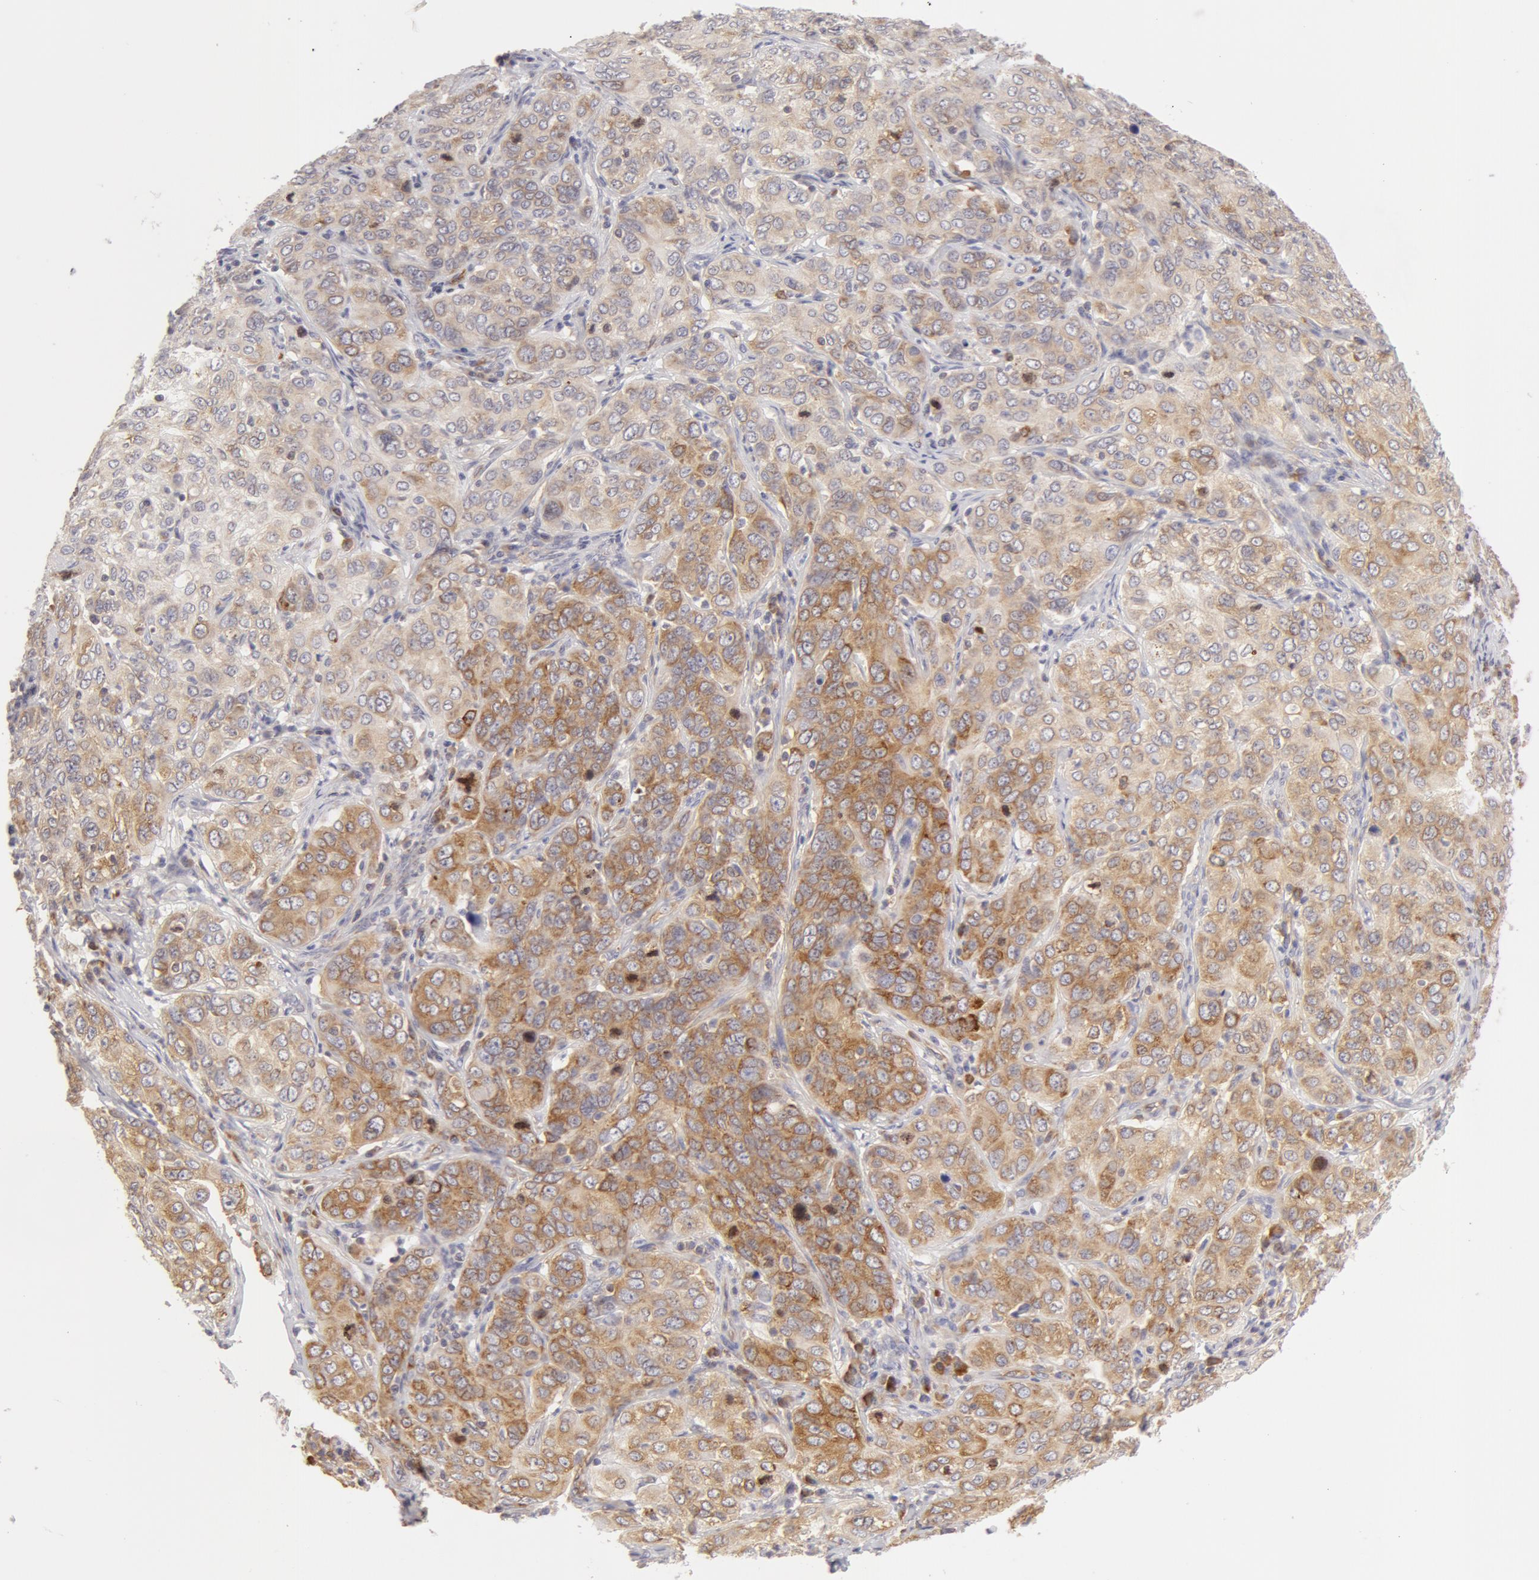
{"staining": {"intensity": "weak", "quantity": "25%-75%", "location": "cytoplasmic/membranous"}, "tissue": "cervical cancer", "cell_type": "Tumor cells", "image_type": "cancer", "snomed": [{"axis": "morphology", "description": "Squamous cell carcinoma, NOS"}, {"axis": "topography", "description": "Cervix"}], "caption": "Tumor cells reveal low levels of weak cytoplasmic/membranous positivity in approximately 25%-75% of cells in squamous cell carcinoma (cervical).", "gene": "DDX3Y", "patient": {"sex": "female", "age": 38}}